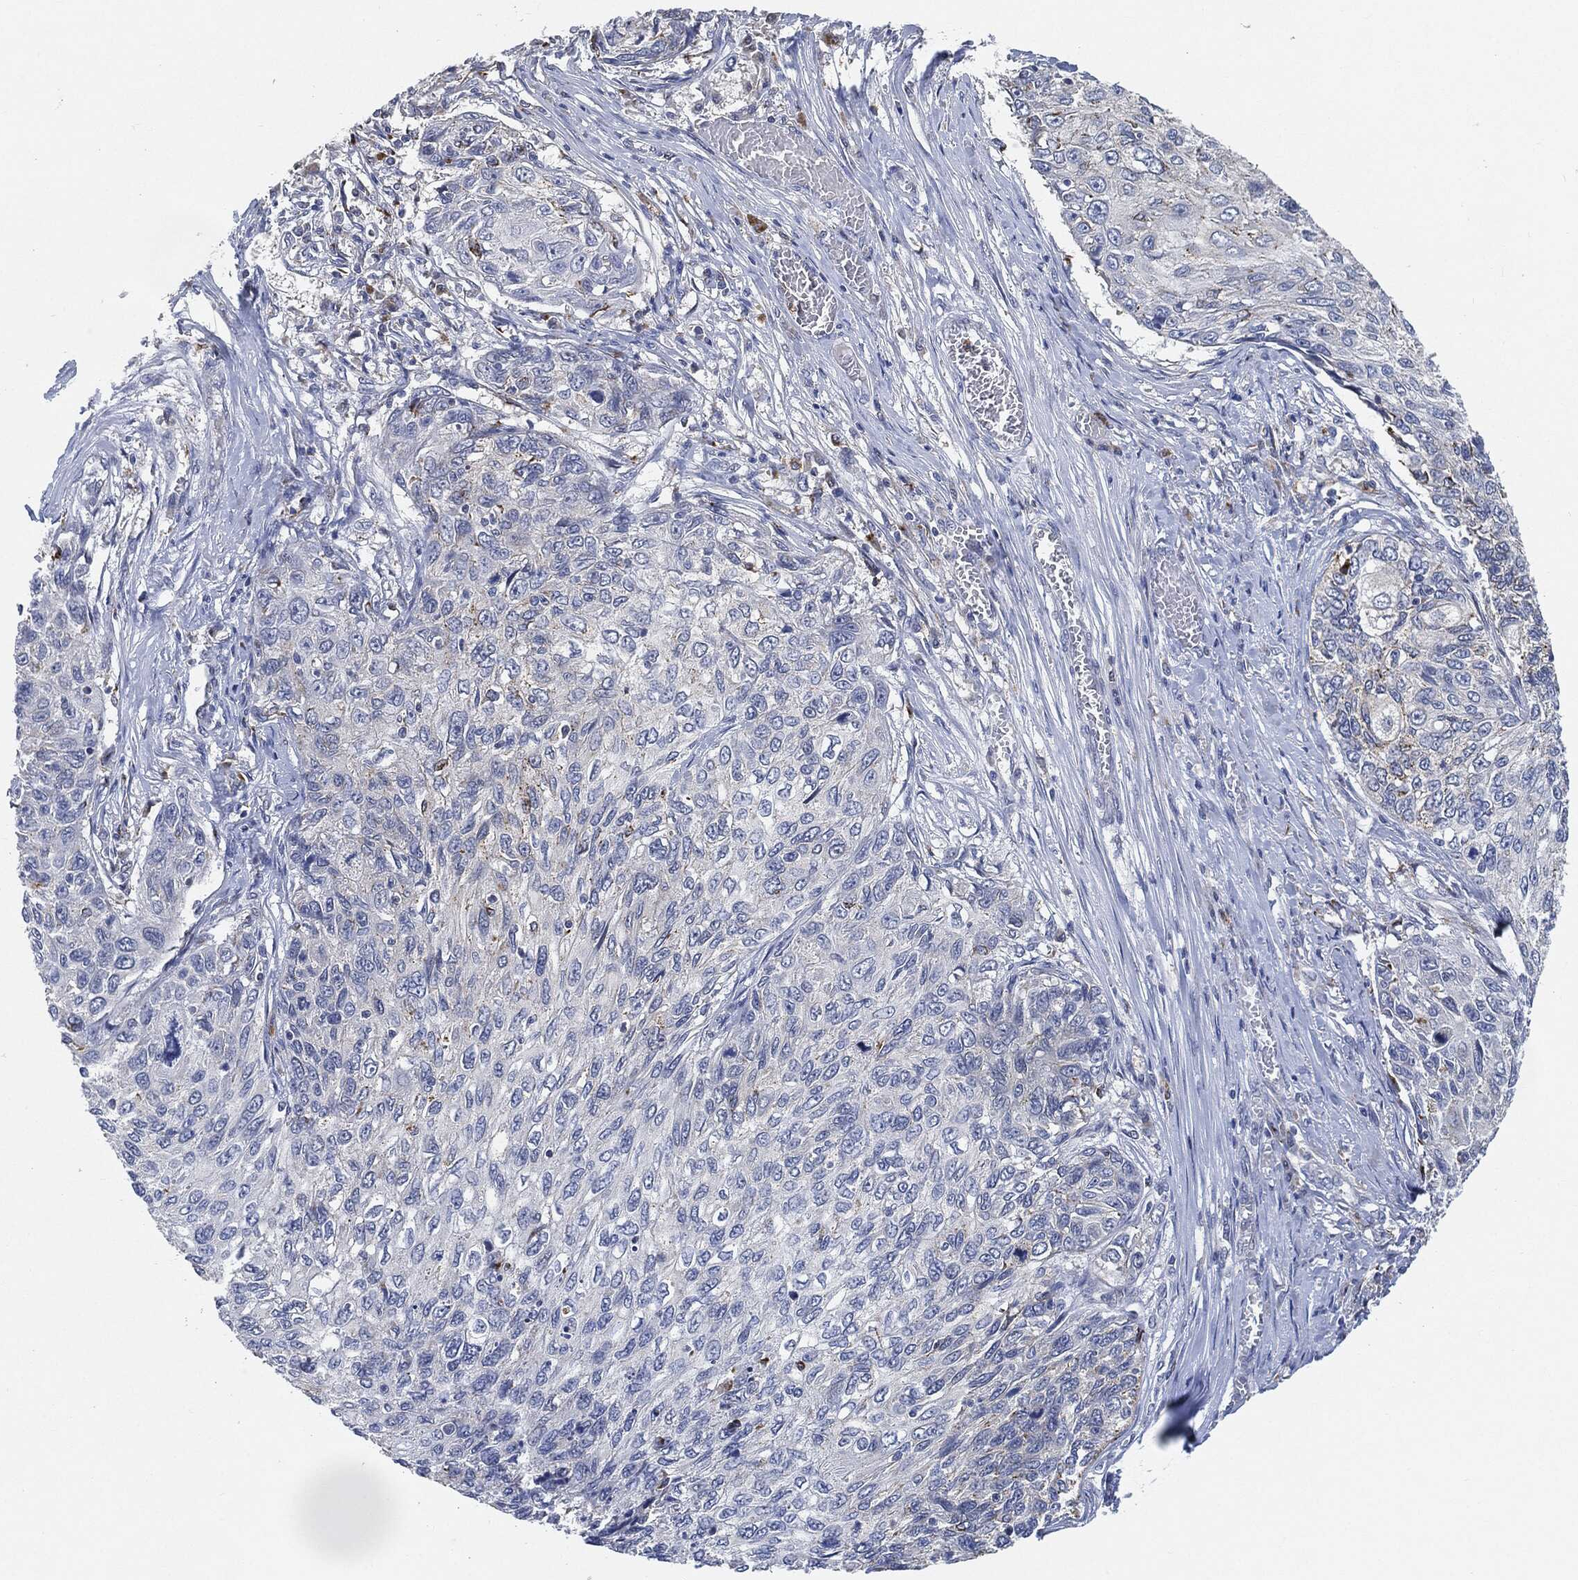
{"staining": {"intensity": "negative", "quantity": "none", "location": "none"}, "tissue": "skin cancer", "cell_type": "Tumor cells", "image_type": "cancer", "snomed": [{"axis": "morphology", "description": "Squamous cell carcinoma, NOS"}, {"axis": "topography", "description": "Skin"}], "caption": "Immunohistochemical staining of human skin cancer shows no significant expression in tumor cells. (DAB IHC with hematoxylin counter stain).", "gene": "VSIG4", "patient": {"sex": "male", "age": 92}}